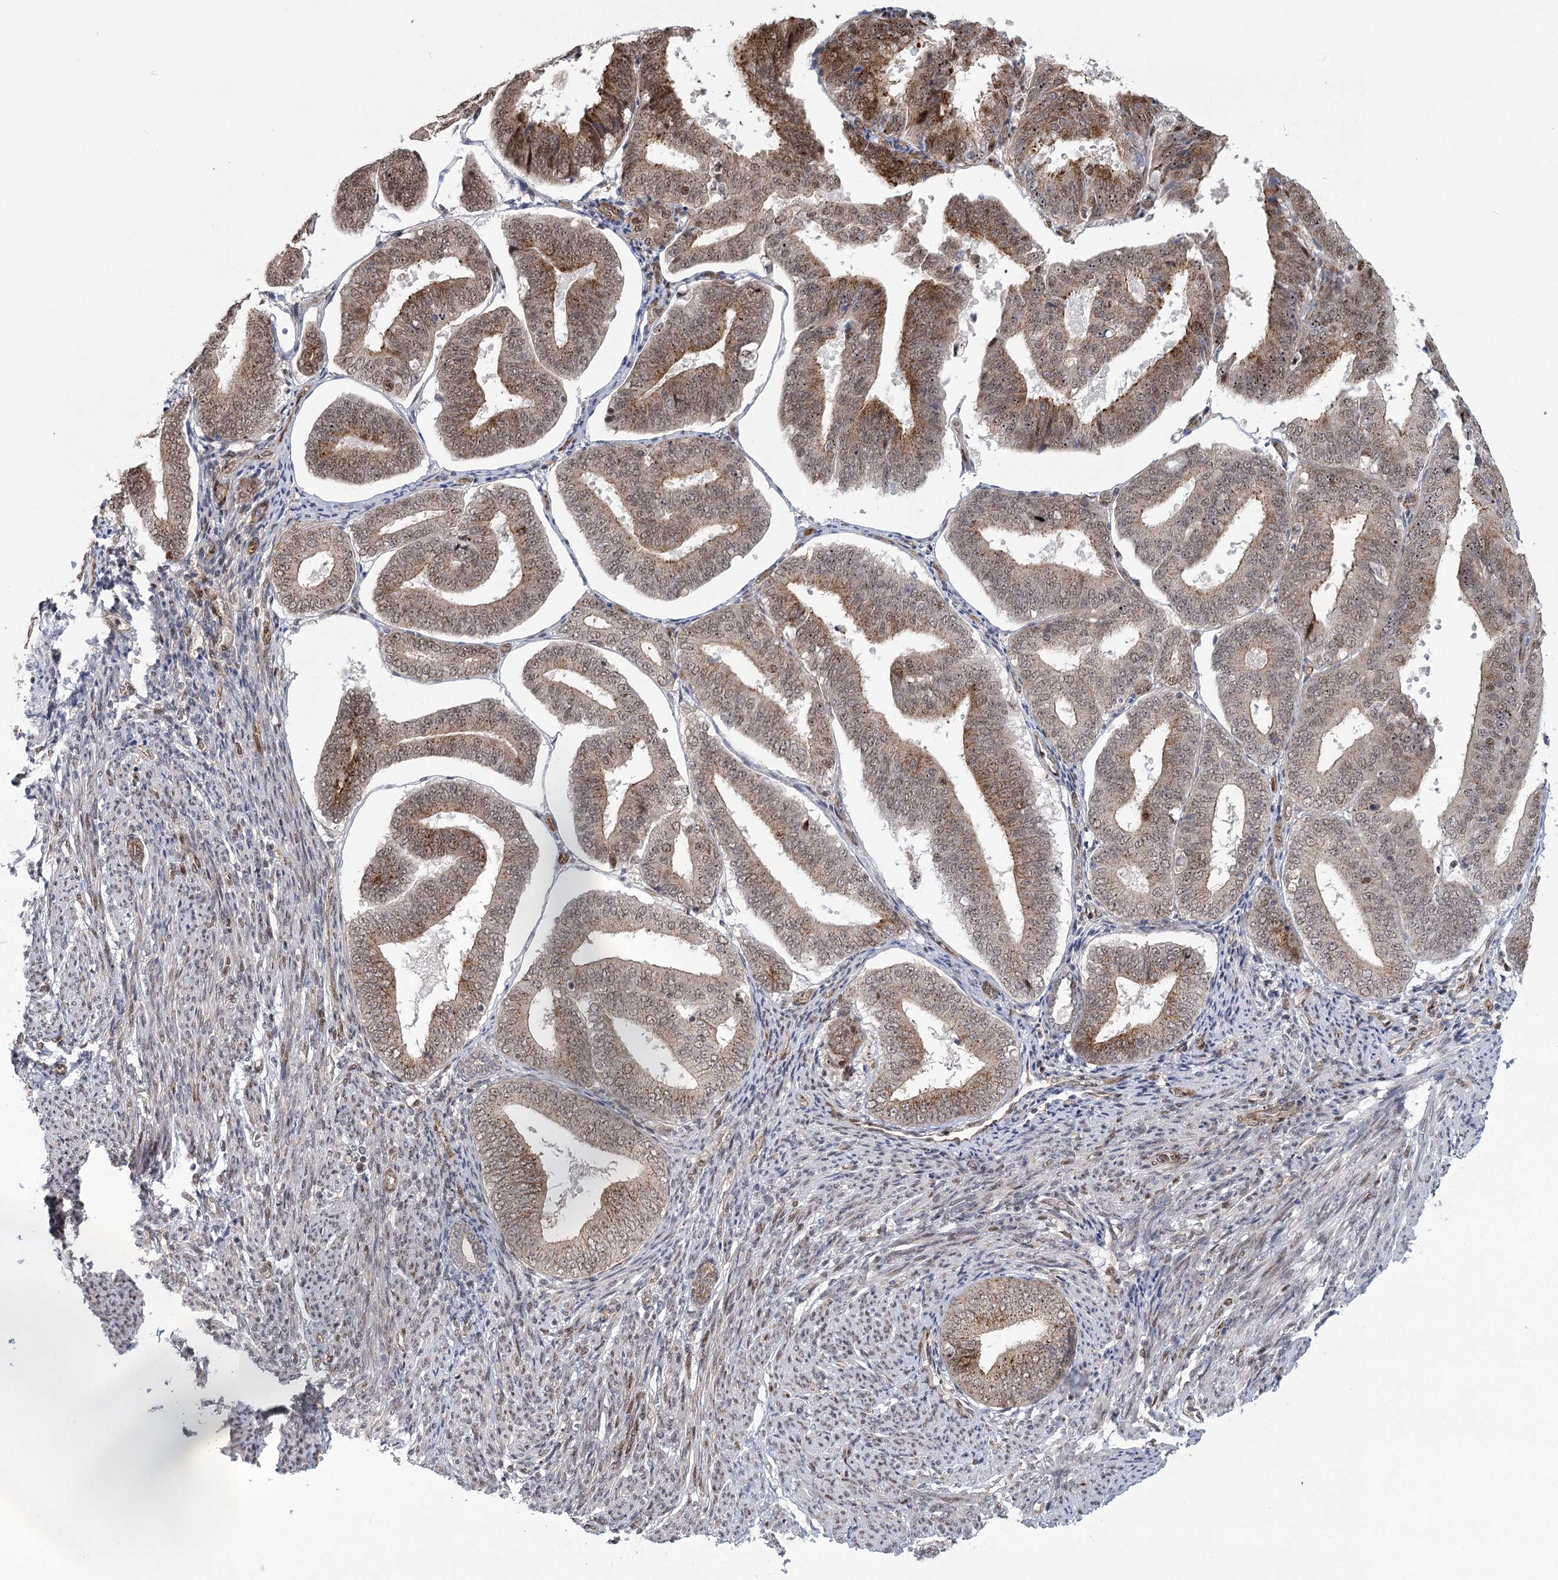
{"staining": {"intensity": "moderate", "quantity": "25%-75%", "location": "cytoplasmic/membranous,nuclear"}, "tissue": "endometrial cancer", "cell_type": "Tumor cells", "image_type": "cancer", "snomed": [{"axis": "morphology", "description": "Adenocarcinoma, NOS"}, {"axis": "topography", "description": "Endometrium"}], "caption": "IHC image of neoplastic tissue: endometrial cancer (adenocarcinoma) stained using immunohistochemistry reveals medium levels of moderate protein expression localized specifically in the cytoplasmic/membranous and nuclear of tumor cells, appearing as a cytoplasmic/membranous and nuclear brown color.", "gene": "PARM1", "patient": {"sex": "female", "age": 63}}